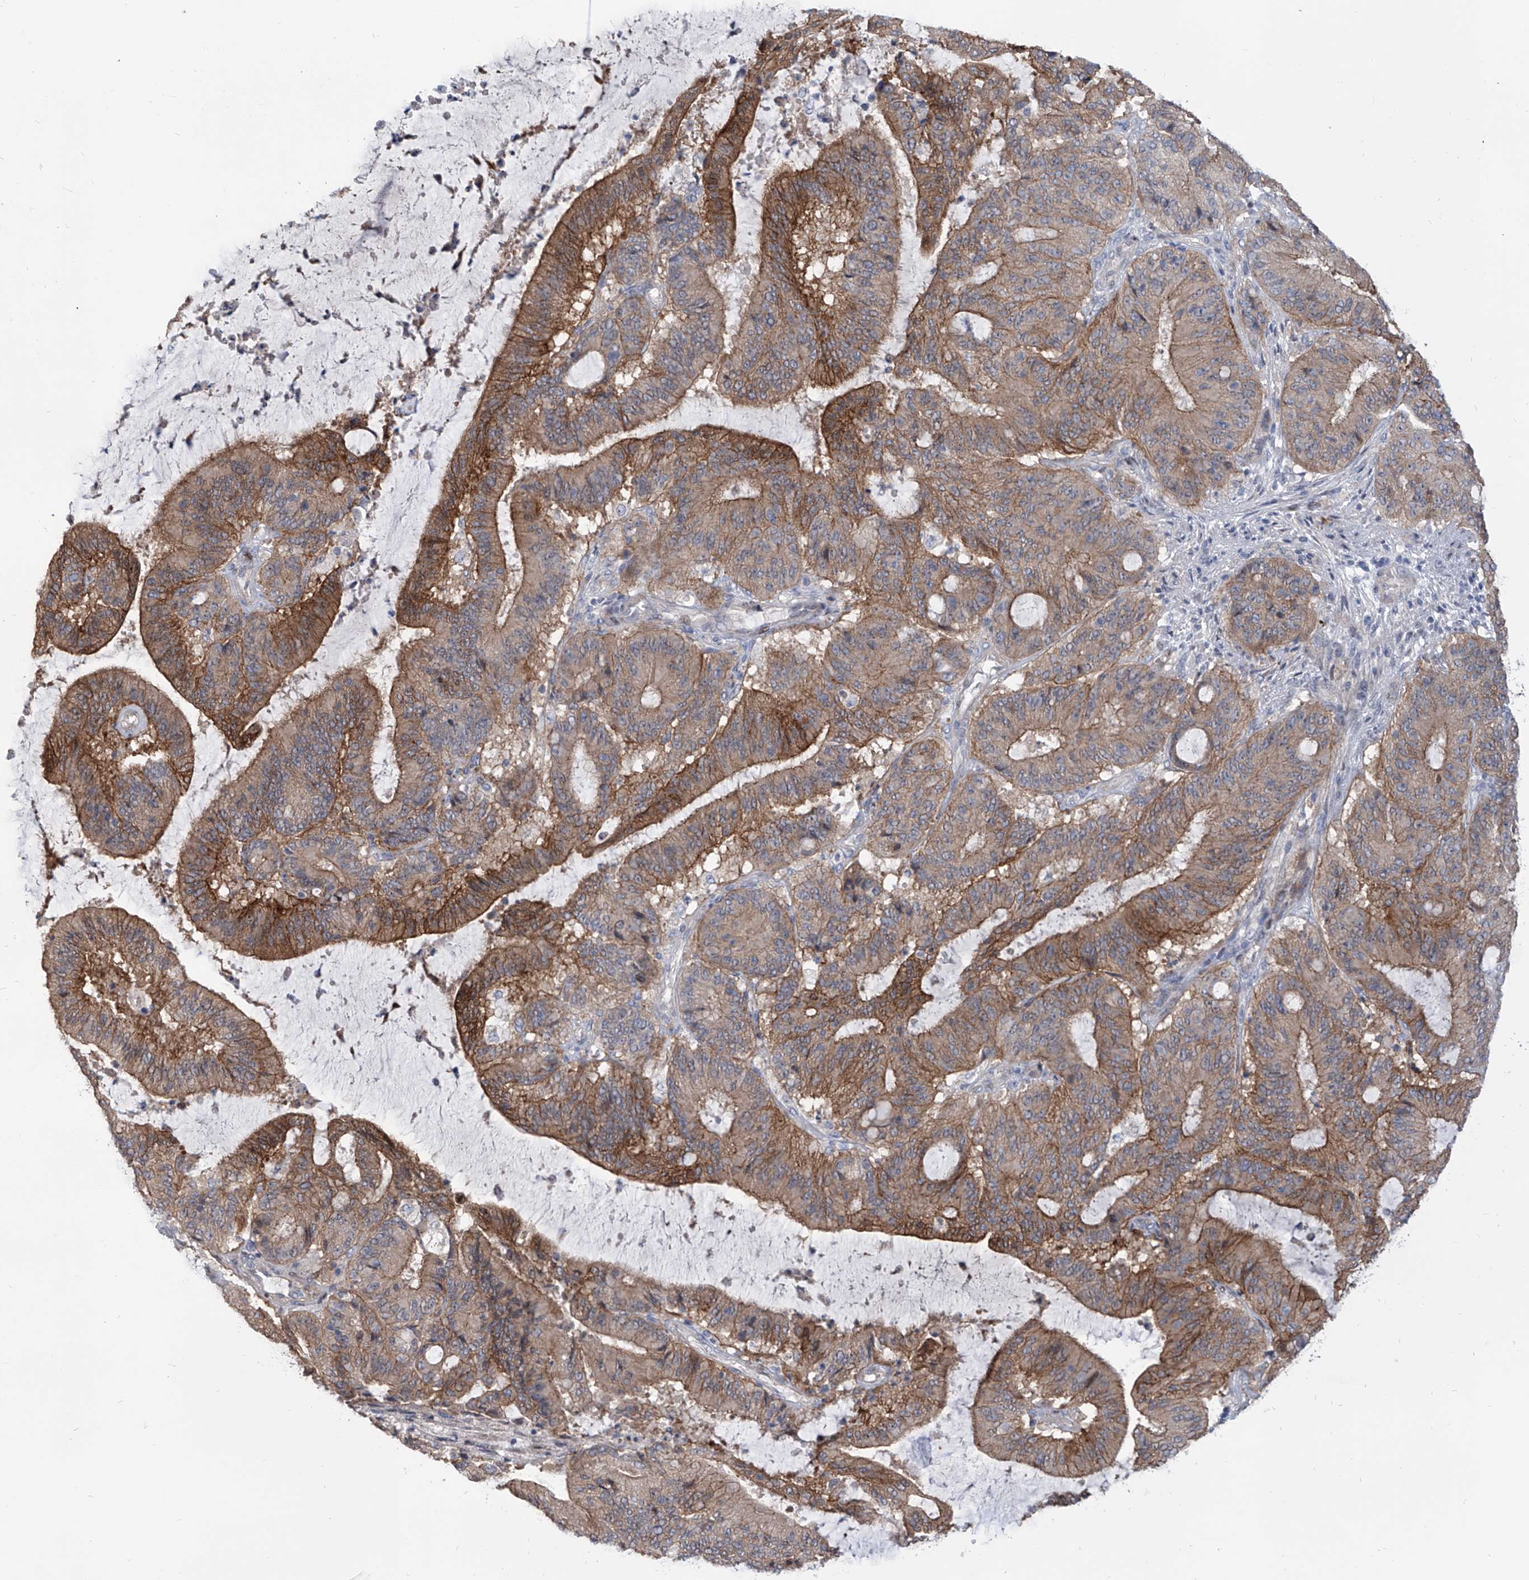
{"staining": {"intensity": "moderate", "quantity": ">75%", "location": "cytoplasmic/membranous"}, "tissue": "liver cancer", "cell_type": "Tumor cells", "image_type": "cancer", "snomed": [{"axis": "morphology", "description": "Normal tissue, NOS"}, {"axis": "morphology", "description": "Cholangiocarcinoma"}, {"axis": "topography", "description": "Liver"}, {"axis": "topography", "description": "Peripheral nerve tissue"}], "caption": "Human liver cancer stained with a brown dye shows moderate cytoplasmic/membranous positive positivity in approximately >75% of tumor cells.", "gene": "LRRC1", "patient": {"sex": "female", "age": 73}}